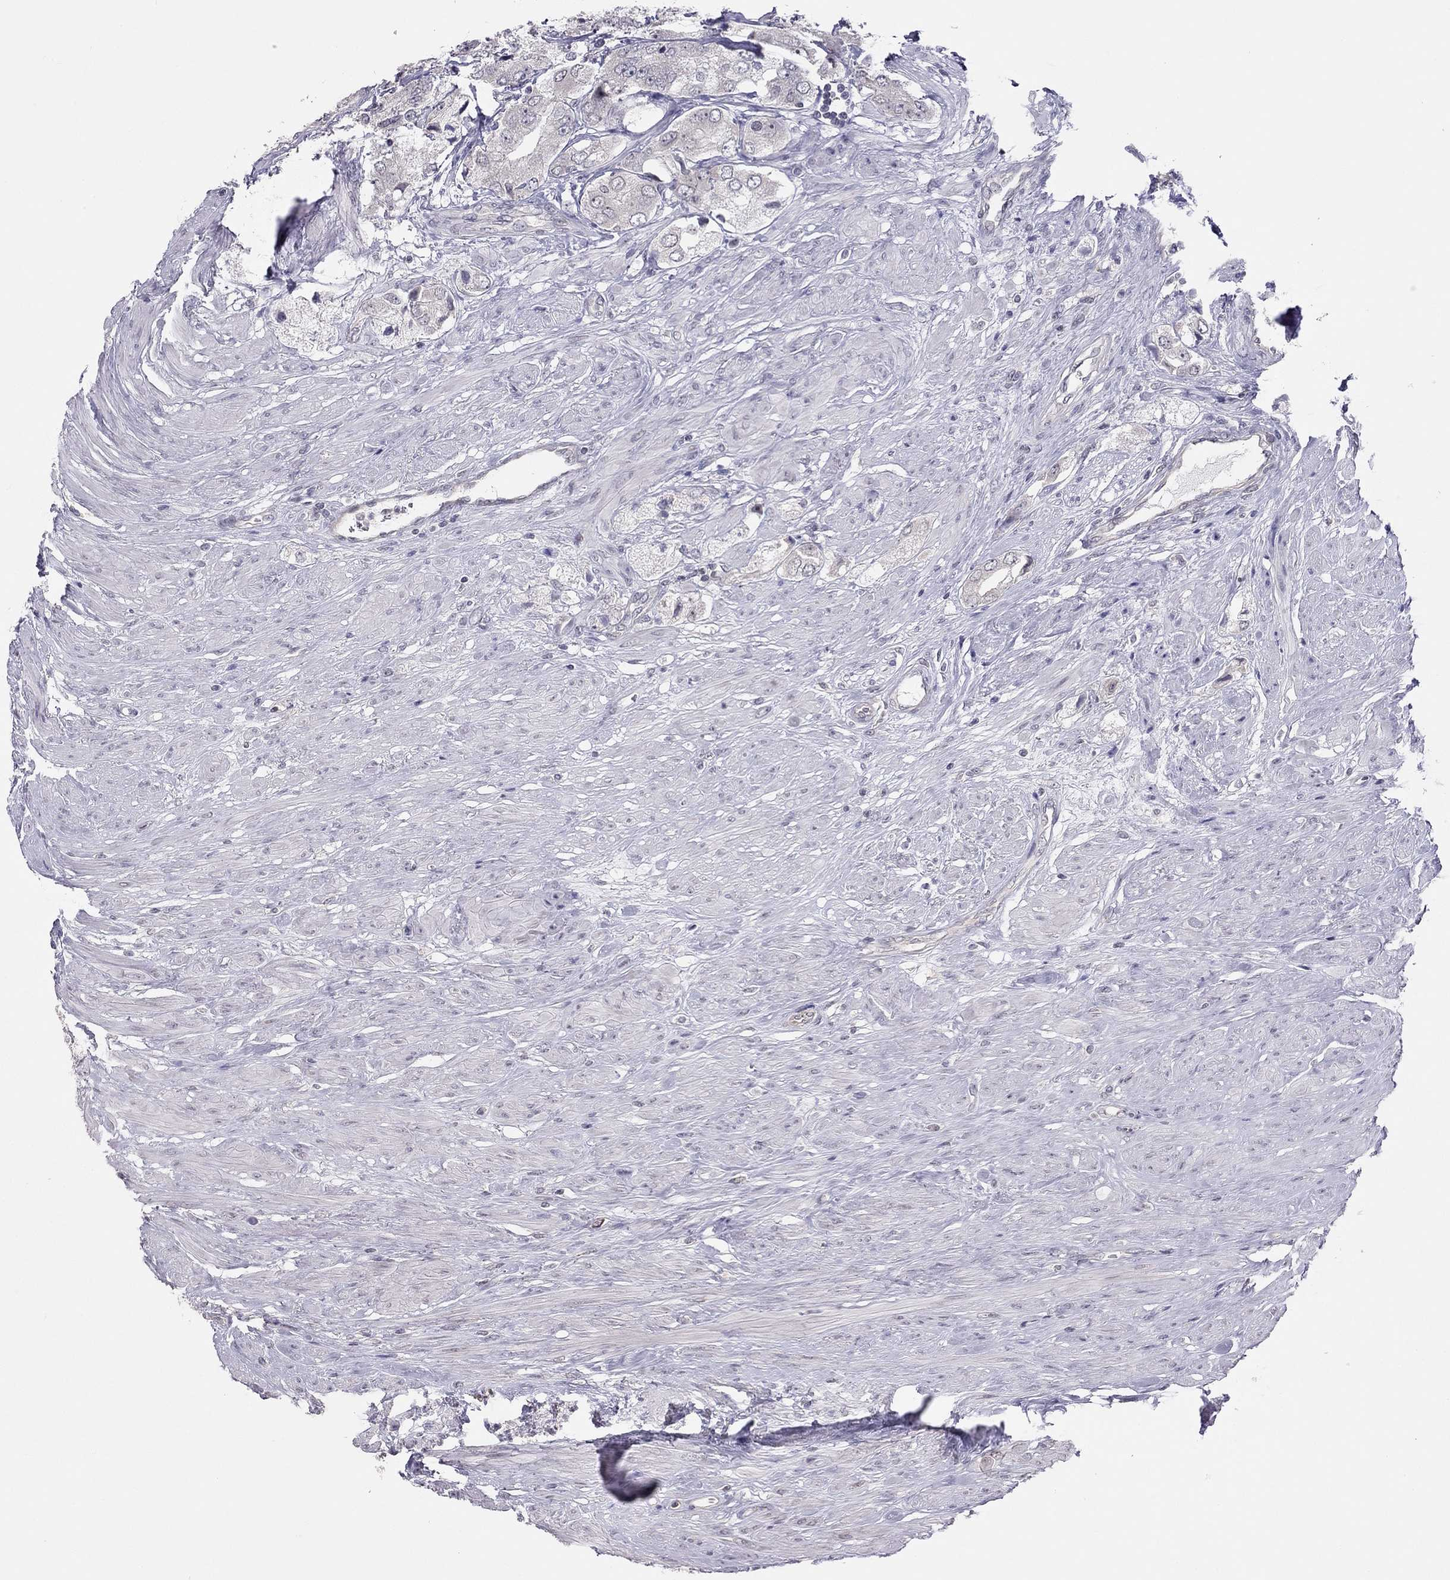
{"staining": {"intensity": "negative", "quantity": "none", "location": "none"}, "tissue": "prostate cancer", "cell_type": "Tumor cells", "image_type": "cancer", "snomed": [{"axis": "morphology", "description": "Adenocarcinoma, Low grade"}, {"axis": "topography", "description": "Prostate"}], "caption": "An IHC micrograph of prostate cancer is shown. There is no staining in tumor cells of prostate cancer.", "gene": "HSF2BP", "patient": {"sex": "male", "age": 69}}